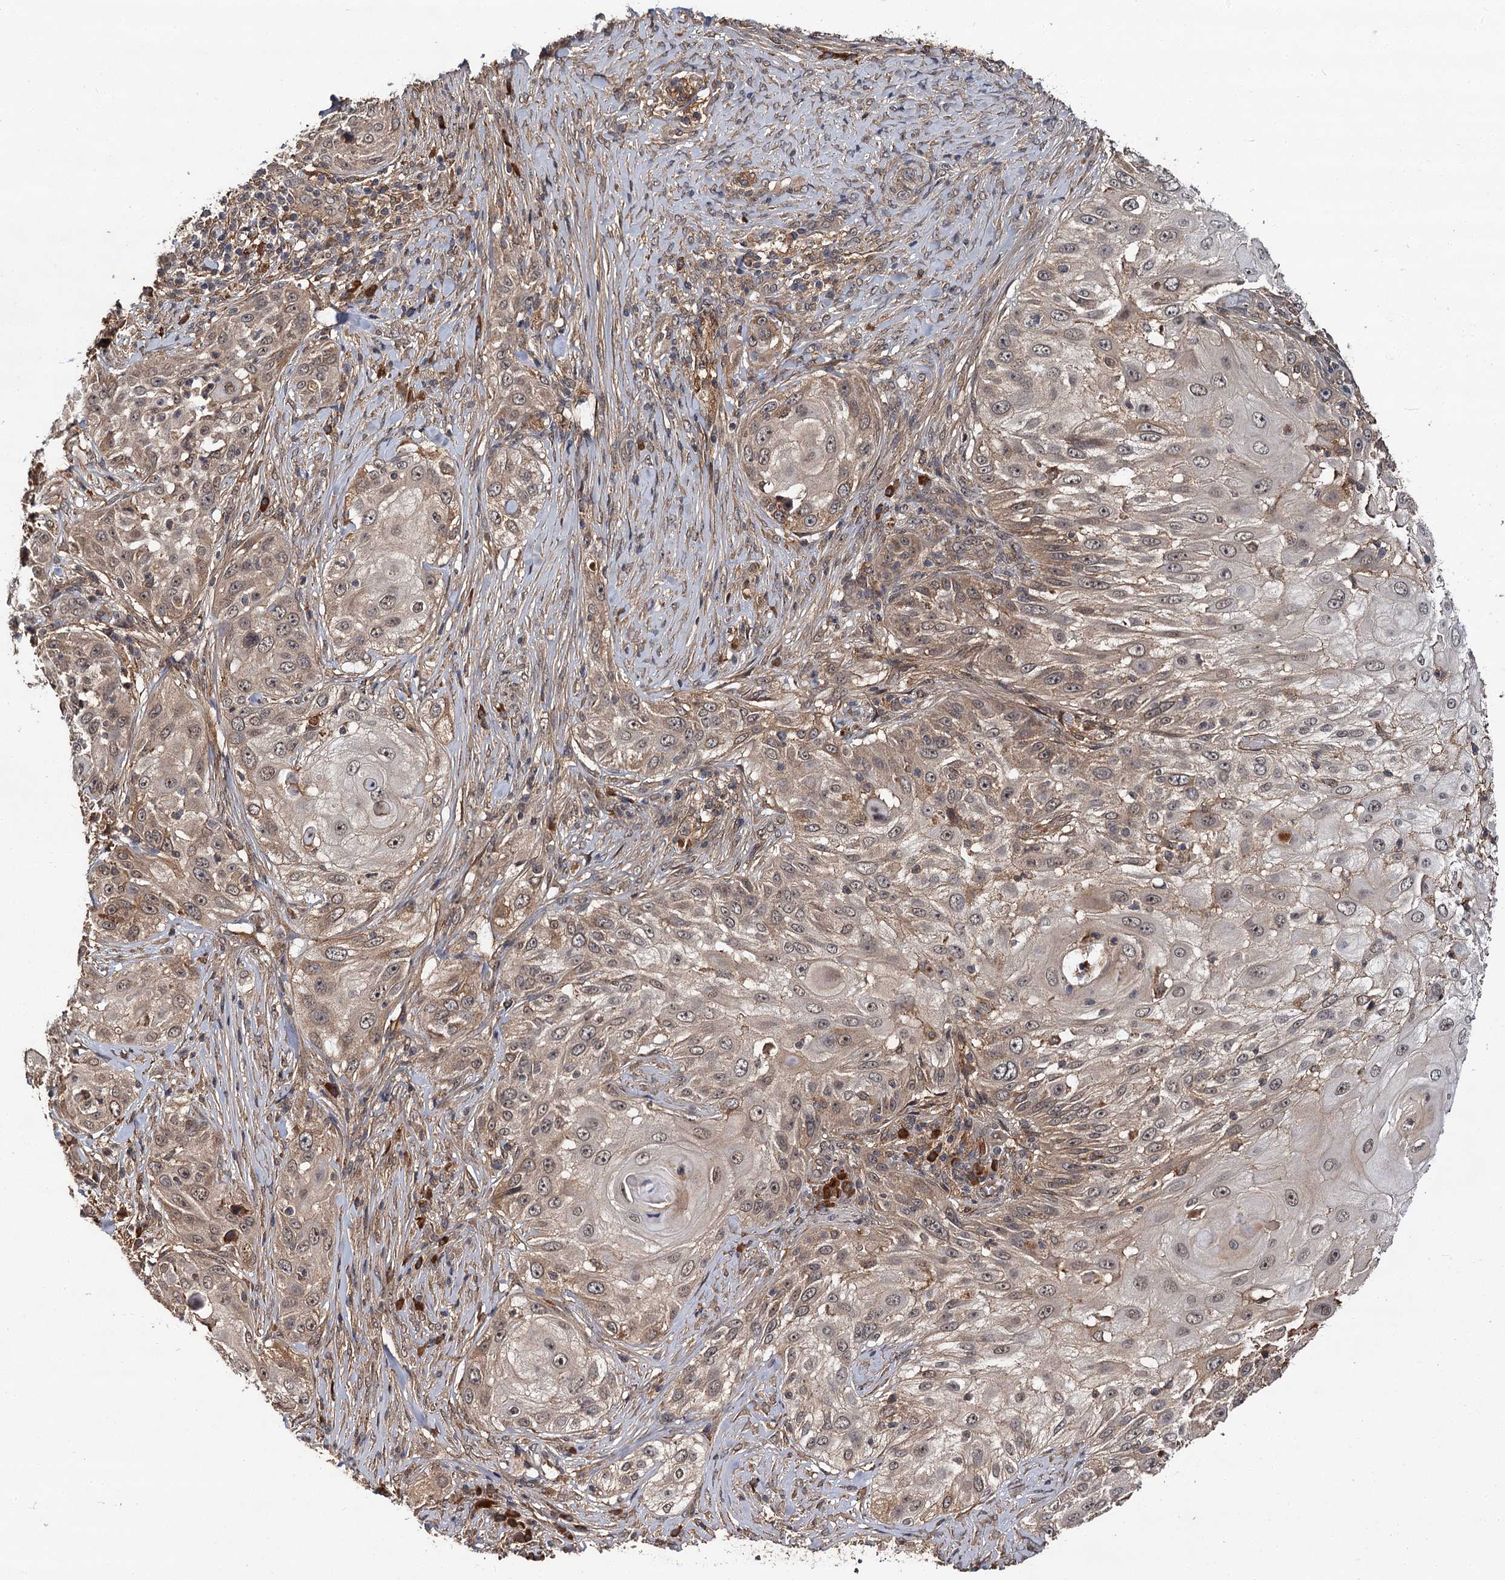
{"staining": {"intensity": "weak", "quantity": "<25%", "location": "cytoplasmic/membranous"}, "tissue": "skin cancer", "cell_type": "Tumor cells", "image_type": "cancer", "snomed": [{"axis": "morphology", "description": "Squamous cell carcinoma, NOS"}, {"axis": "topography", "description": "Skin"}], "caption": "This is an IHC image of human skin cancer. There is no staining in tumor cells.", "gene": "MBD6", "patient": {"sex": "female", "age": 44}}